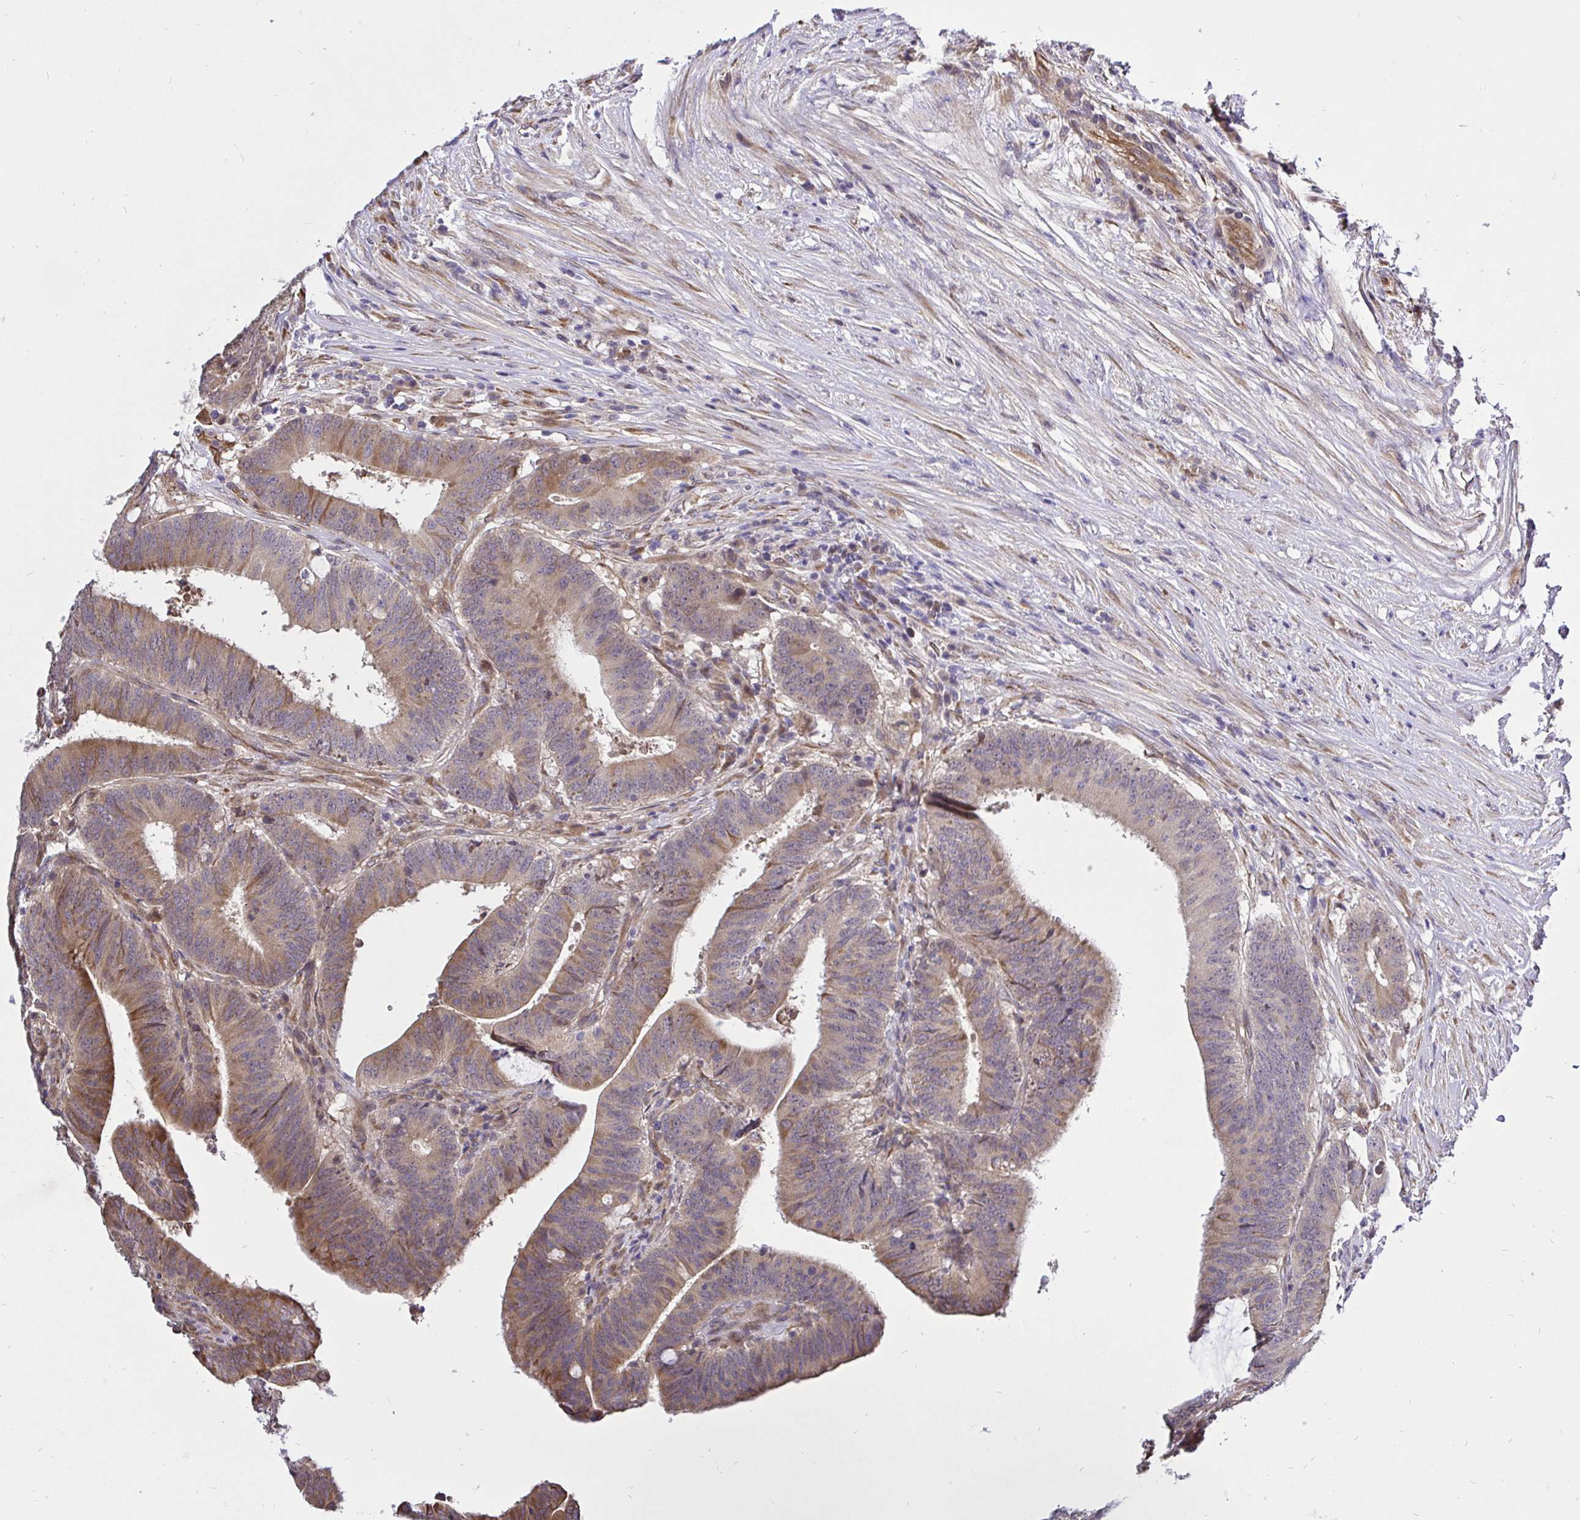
{"staining": {"intensity": "weak", "quantity": ">75%", "location": "cytoplasmic/membranous"}, "tissue": "colorectal cancer", "cell_type": "Tumor cells", "image_type": "cancer", "snomed": [{"axis": "morphology", "description": "Adenocarcinoma, NOS"}, {"axis": "topography", "description": "Colon"}], "caption": "Immunohistochemical staining of colorectal adenocarcinoma demonstrates low levels of weak cytoplasmic/membranous protein positivity in about >75% of tumor cells.", "gene": "CCDC122", "patient": {"sex": "female", "age": 43}}